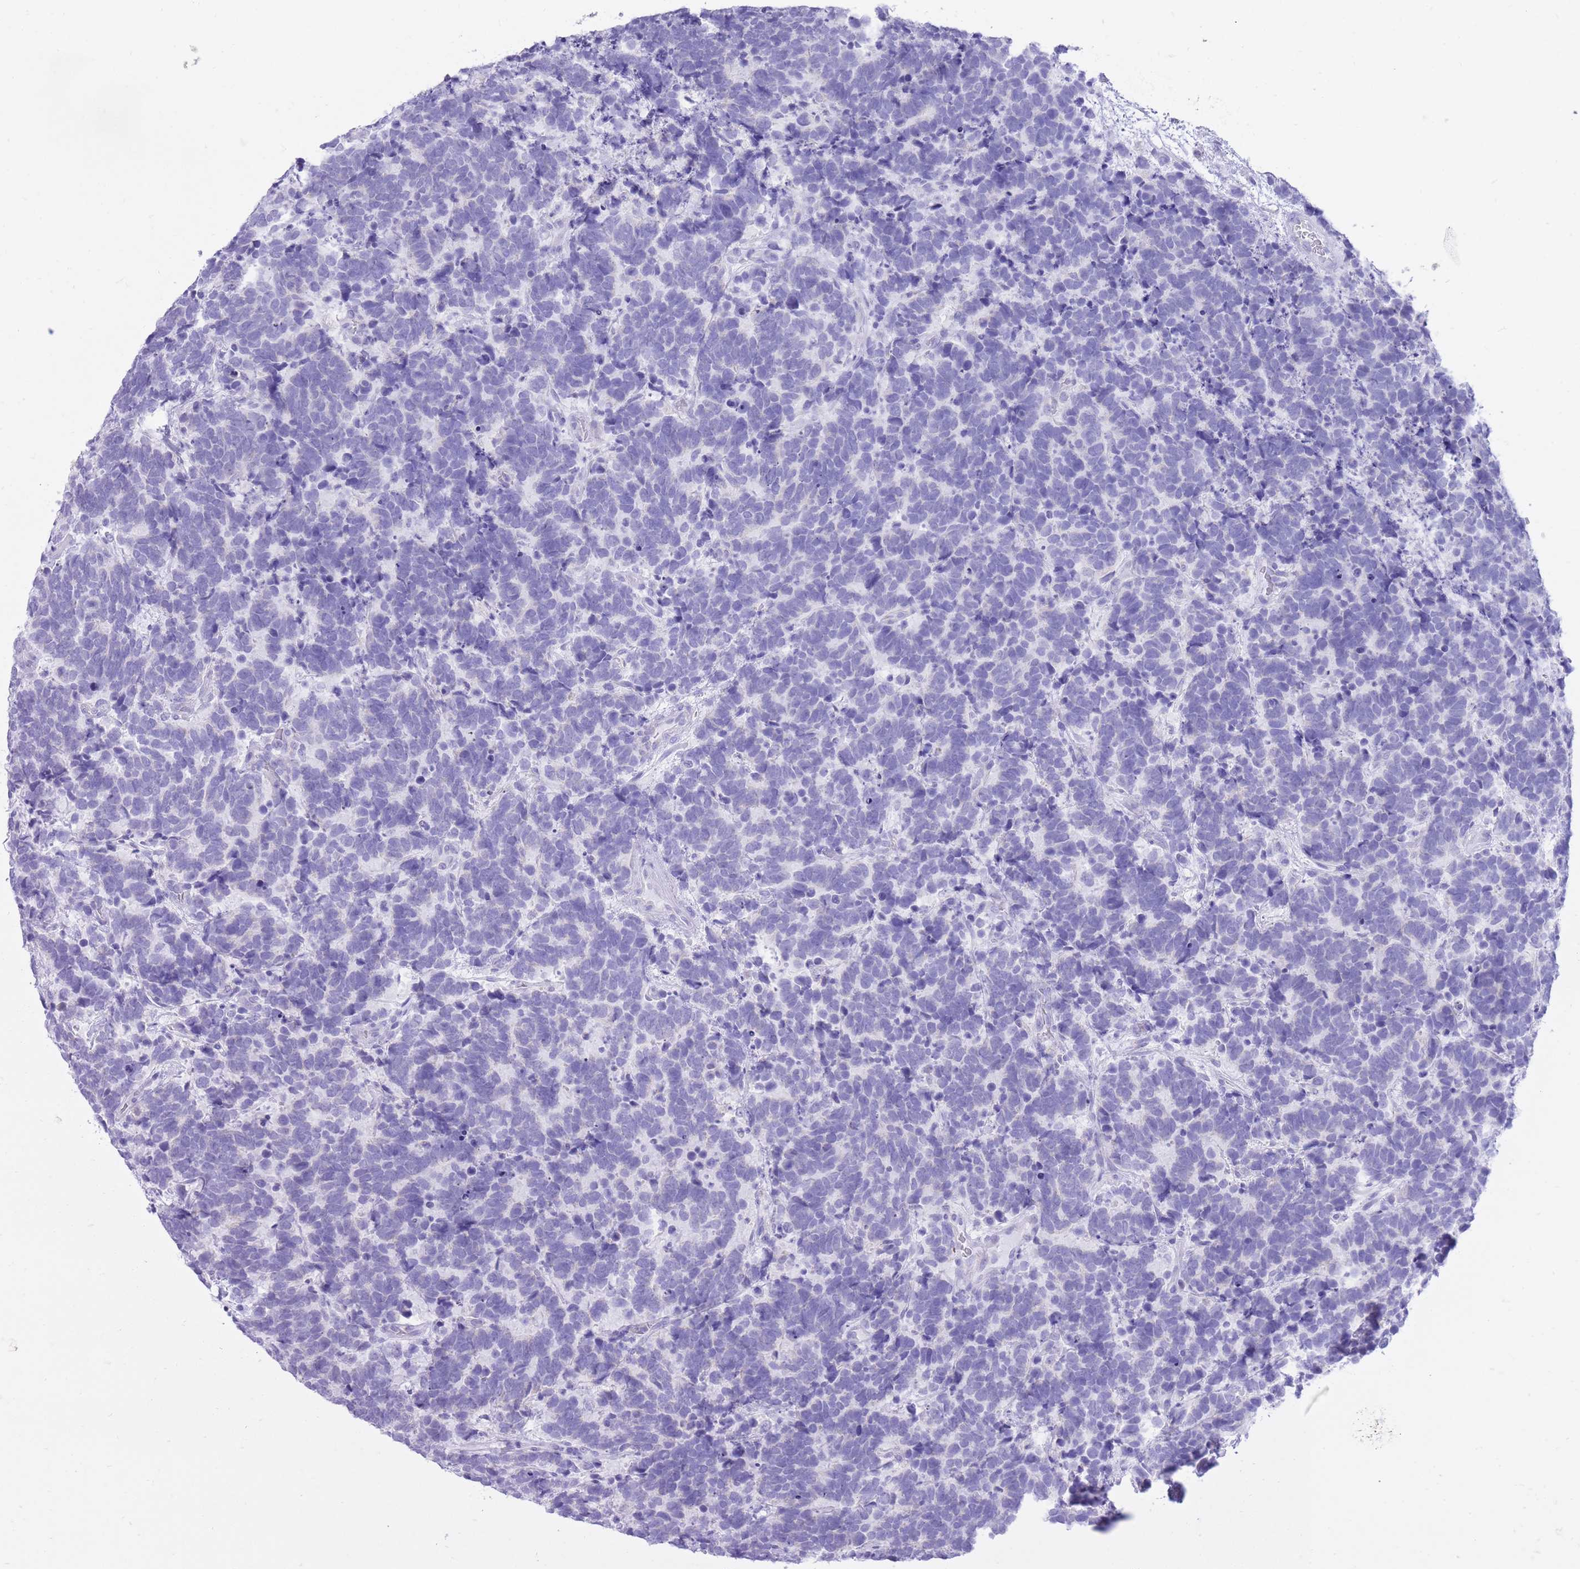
{"staining": {"intensity": "negative", "quantity": "none", "location": "none"}, "tissue": "carcinoid", "cell_type": "Tumor cells", "image_type": "cancer", "snomed": [{"axis": "morphology", "description": "Carcinoma, NOS"}, {"axis": "morphology", "description": "Carcinoid, malignant, NOS"}, {"axis": "topography", "description": "Urinary bladder"}], "caption": "IHC image of neoplastic tissue: human carcinoid stained with DAB (3,3'-diaminobenzidine) exhibits no significant protein positivity in tumor cells.", "gene": "SLC4A4", "patient": {"sex": "male", "age": 57}}